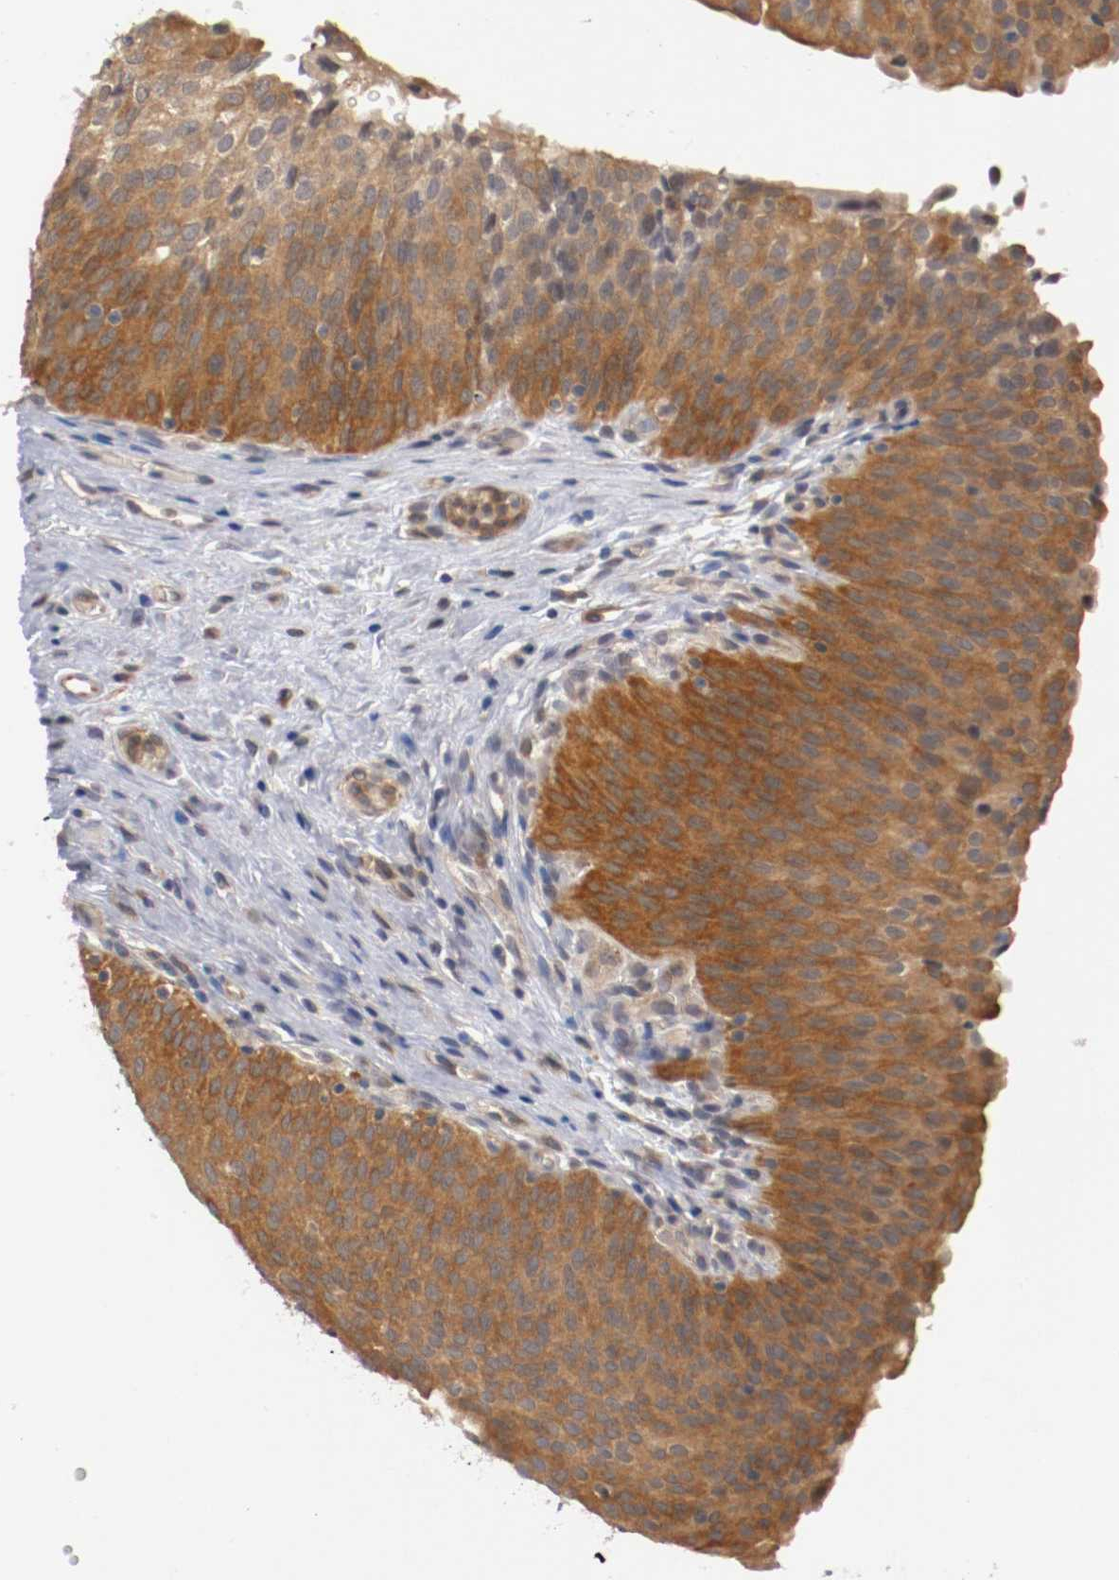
{"staining": {"intensity": "moderate", "quantity": ">75%", "location": "cytoplasmic/membranous"}, "tissue": "urinary bladder", "cell_type": "Urothelial cells", "image_type": "normal", "snomed": [{"axis": "morphology", "description": "Normal tissue, NOS"}, {"axis": "morphology", "description": "Dysplasia, NOS"}, {"axis": "topography", "description": "Urinary bladder"}], "caption": "Protein expression analysis of benign urinary bladder shows moderate cytoplasmic/membranous expression in about >75% of urothelial cells. The protein is stained brown, and the nuclei are stained in blue (DAB (3,3'-diaminobenzidine) IHC with brightfield microscopy, high magnification).", "gene": "RBM23", "patient": {"sex": "male", "age": 35}}